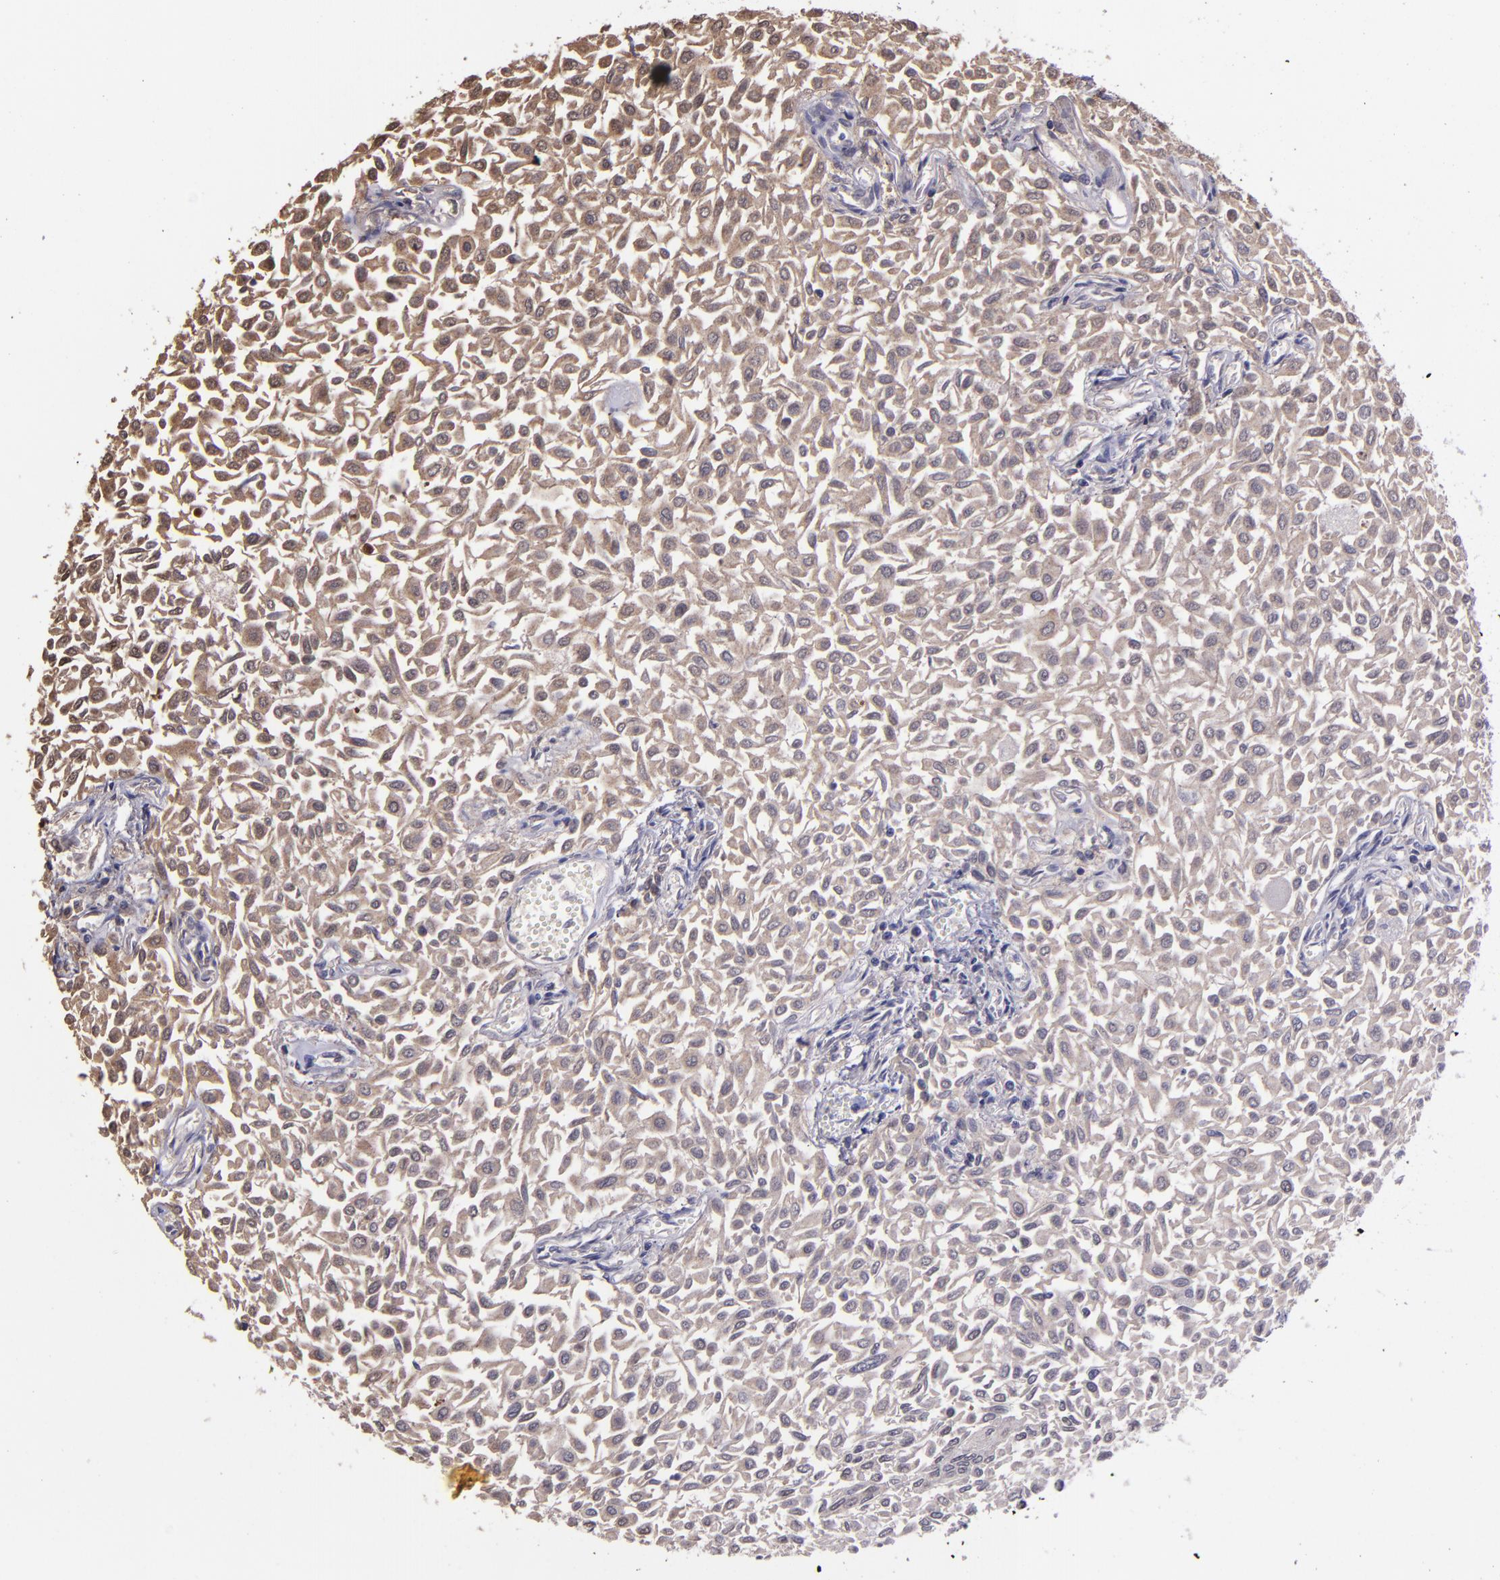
{"staining": {"intensity": "weak", "quantity": ">75%", "location": "cytoplasmic/membranous"}, "tissue": "urothelial cancer", "cell_type": "Tumor cells", "image_type": "cancer", "snomed": [{"axis": "morphology", "description": "Urothelial carcinoma, Low grade"}, {"axis": "topography", "description": "Urinary bladder"}], "caption": "The histopathology image displays immunohistochemical staining of urothelial cancer. There is weak cytoplasmic/membranous positivity is identified in approximately >75% of tumor cells.", "gene": "SERPINF2", "patient": {"sex": "male", "age": 64}}